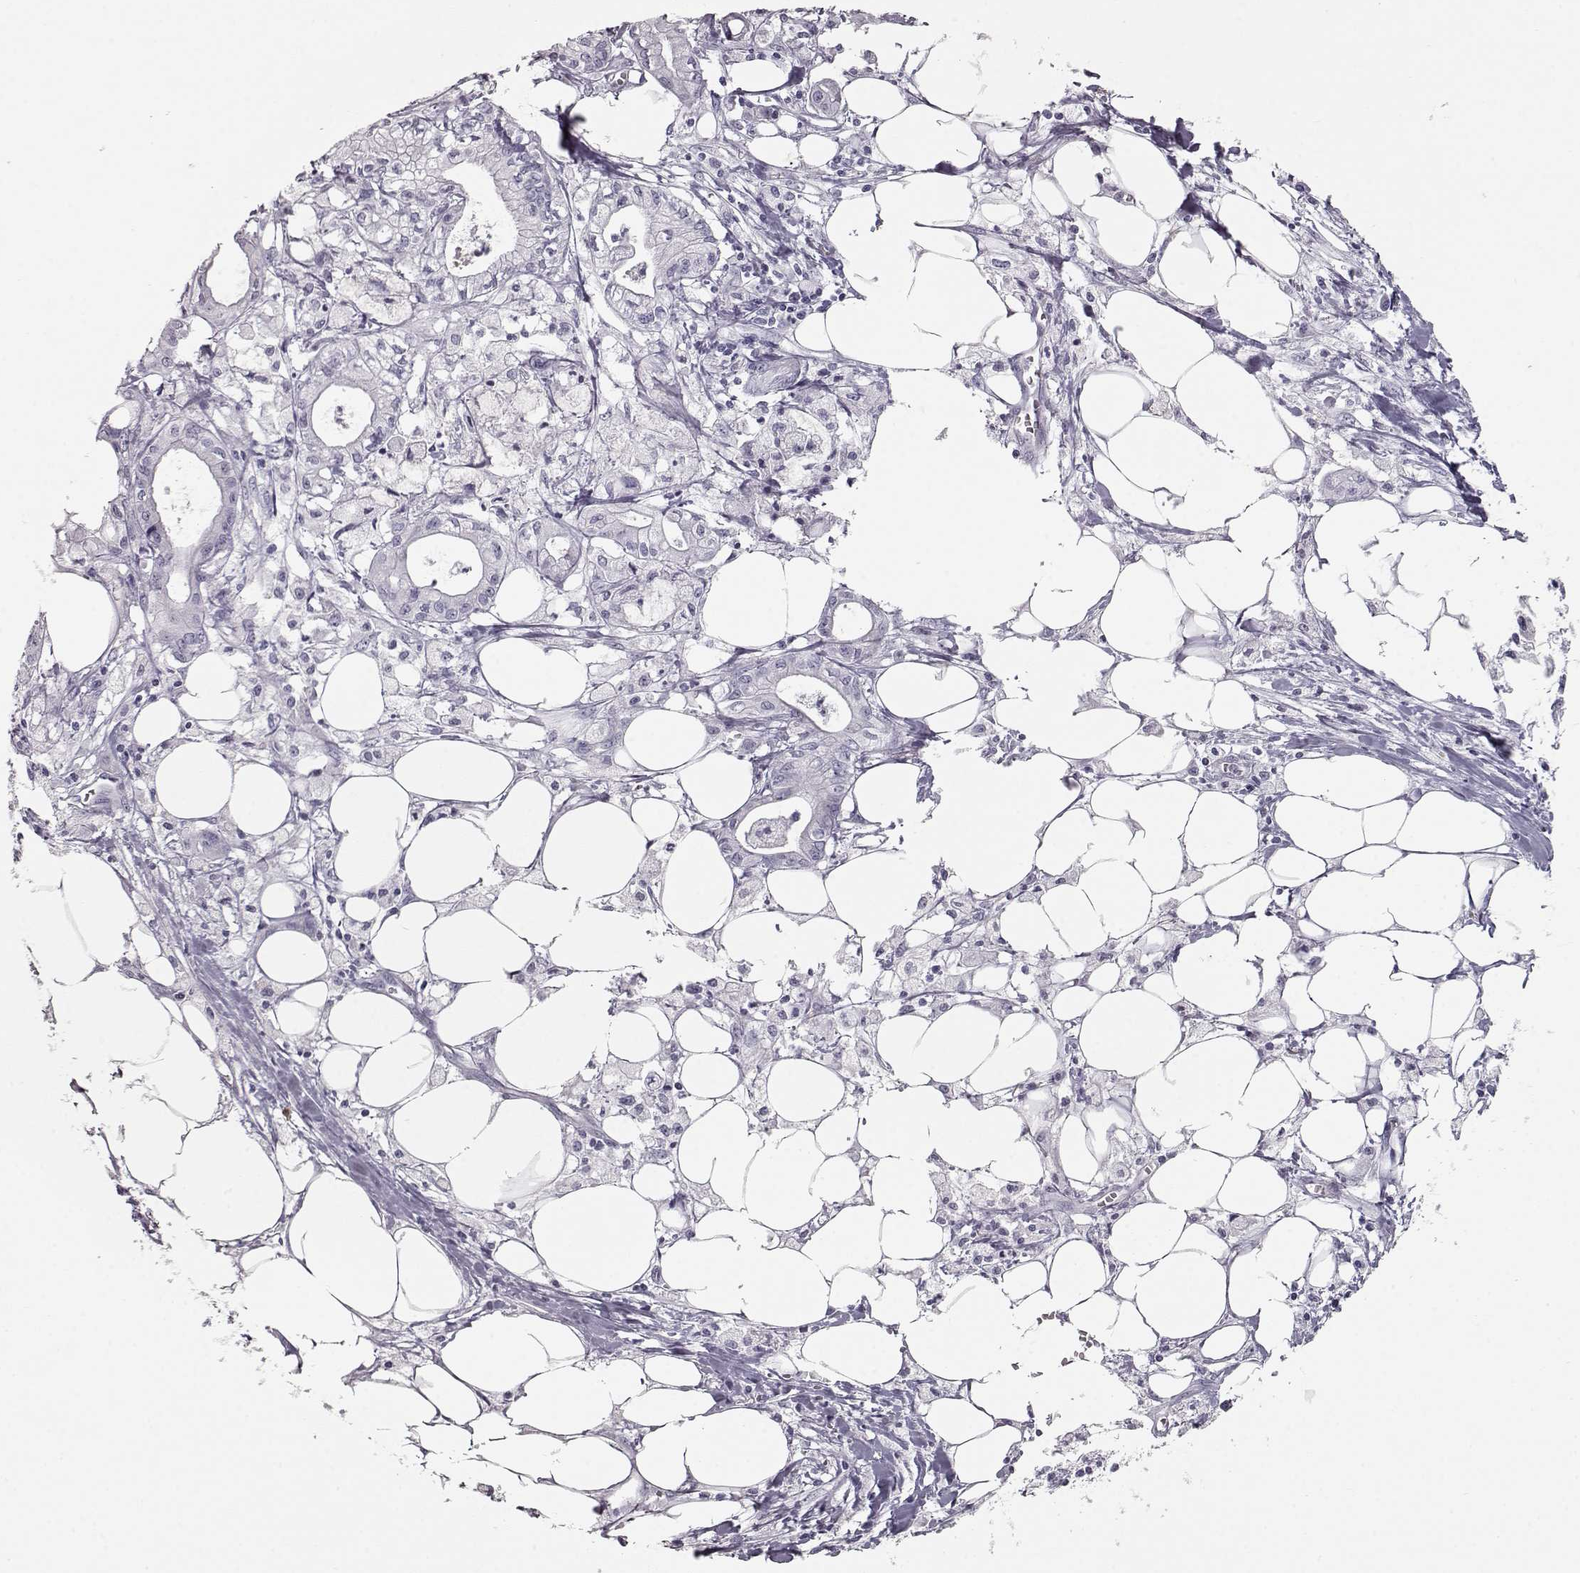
{"staining": {"intensity": "negative", "quantity": "none", "location": "none"}, "tissue": "pancreatic cancer", "cell_type": "Tumor cells", "image_type": "cancer", "snomed": [{"axis": "morphology", "description": "Adenocarcinoma, NOS"}, {"axis": "topography", "description": "Pancreas"}], "caption": "A photomicrograph of pancreatic cancer (adenocarcinoma) stained for a protein reveals no brown staining in tumor cells.", "gene": "CCL19", "patient": {"sex": "male", "age": 71}}